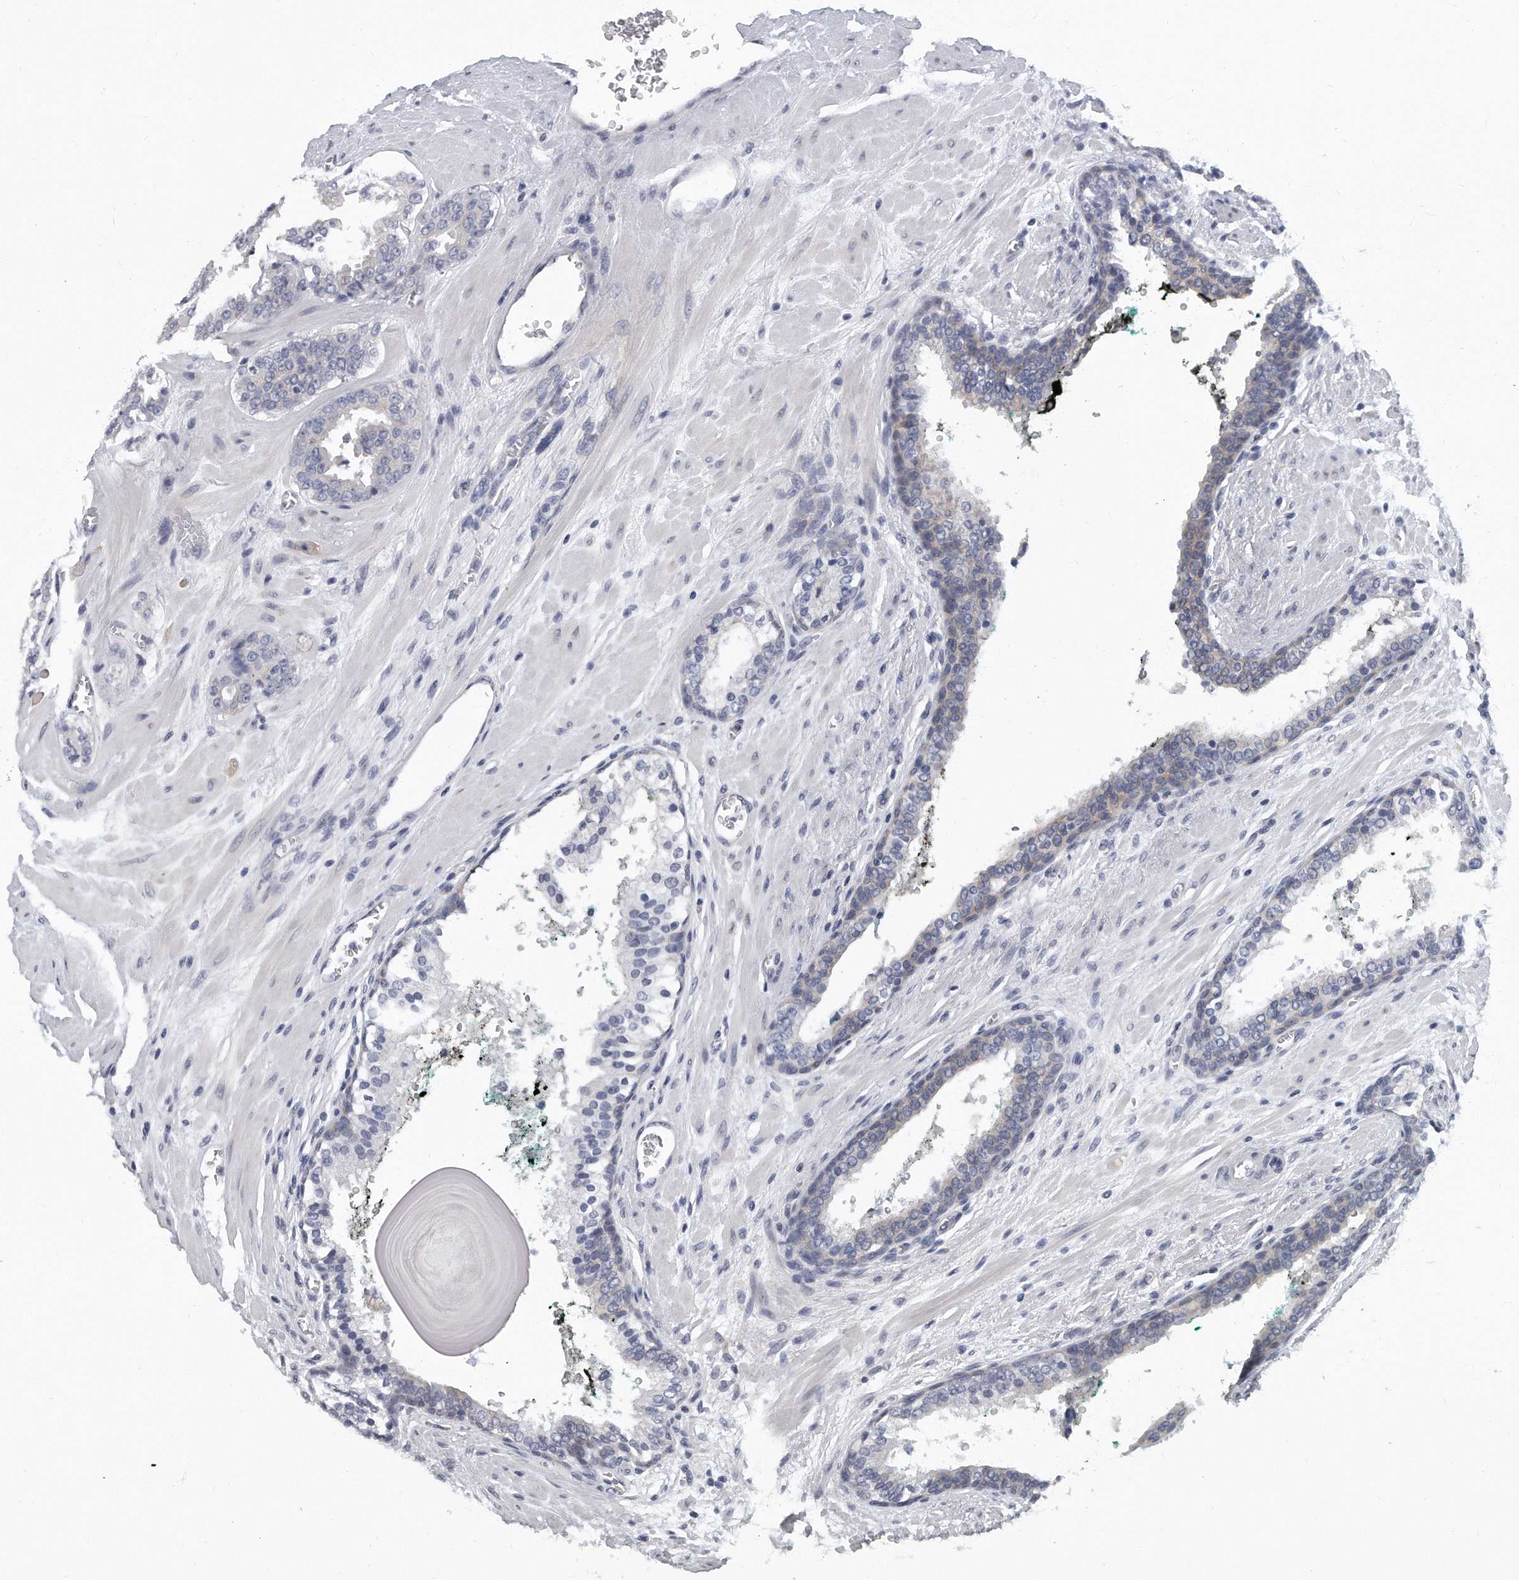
{"staining": {"intensity": "negative", "quantity": "none", "location": "none"}, "tissue": "prostate cancer", "cell_type": "Tumor cells", "image_type": "cancer", "snomed": [{"axis": "morphology", "description": "Adenocarcinoma, High grade"}, {"axis": "topography", "description": "Prostate"}], "caption": "Photomicrograph shows no protein staining in tumor cells of high-grade adenocarcinoma (prostate) tissue.", "gene": "PLEKHA6", "patient": {"sex": "male", "age": 60}}